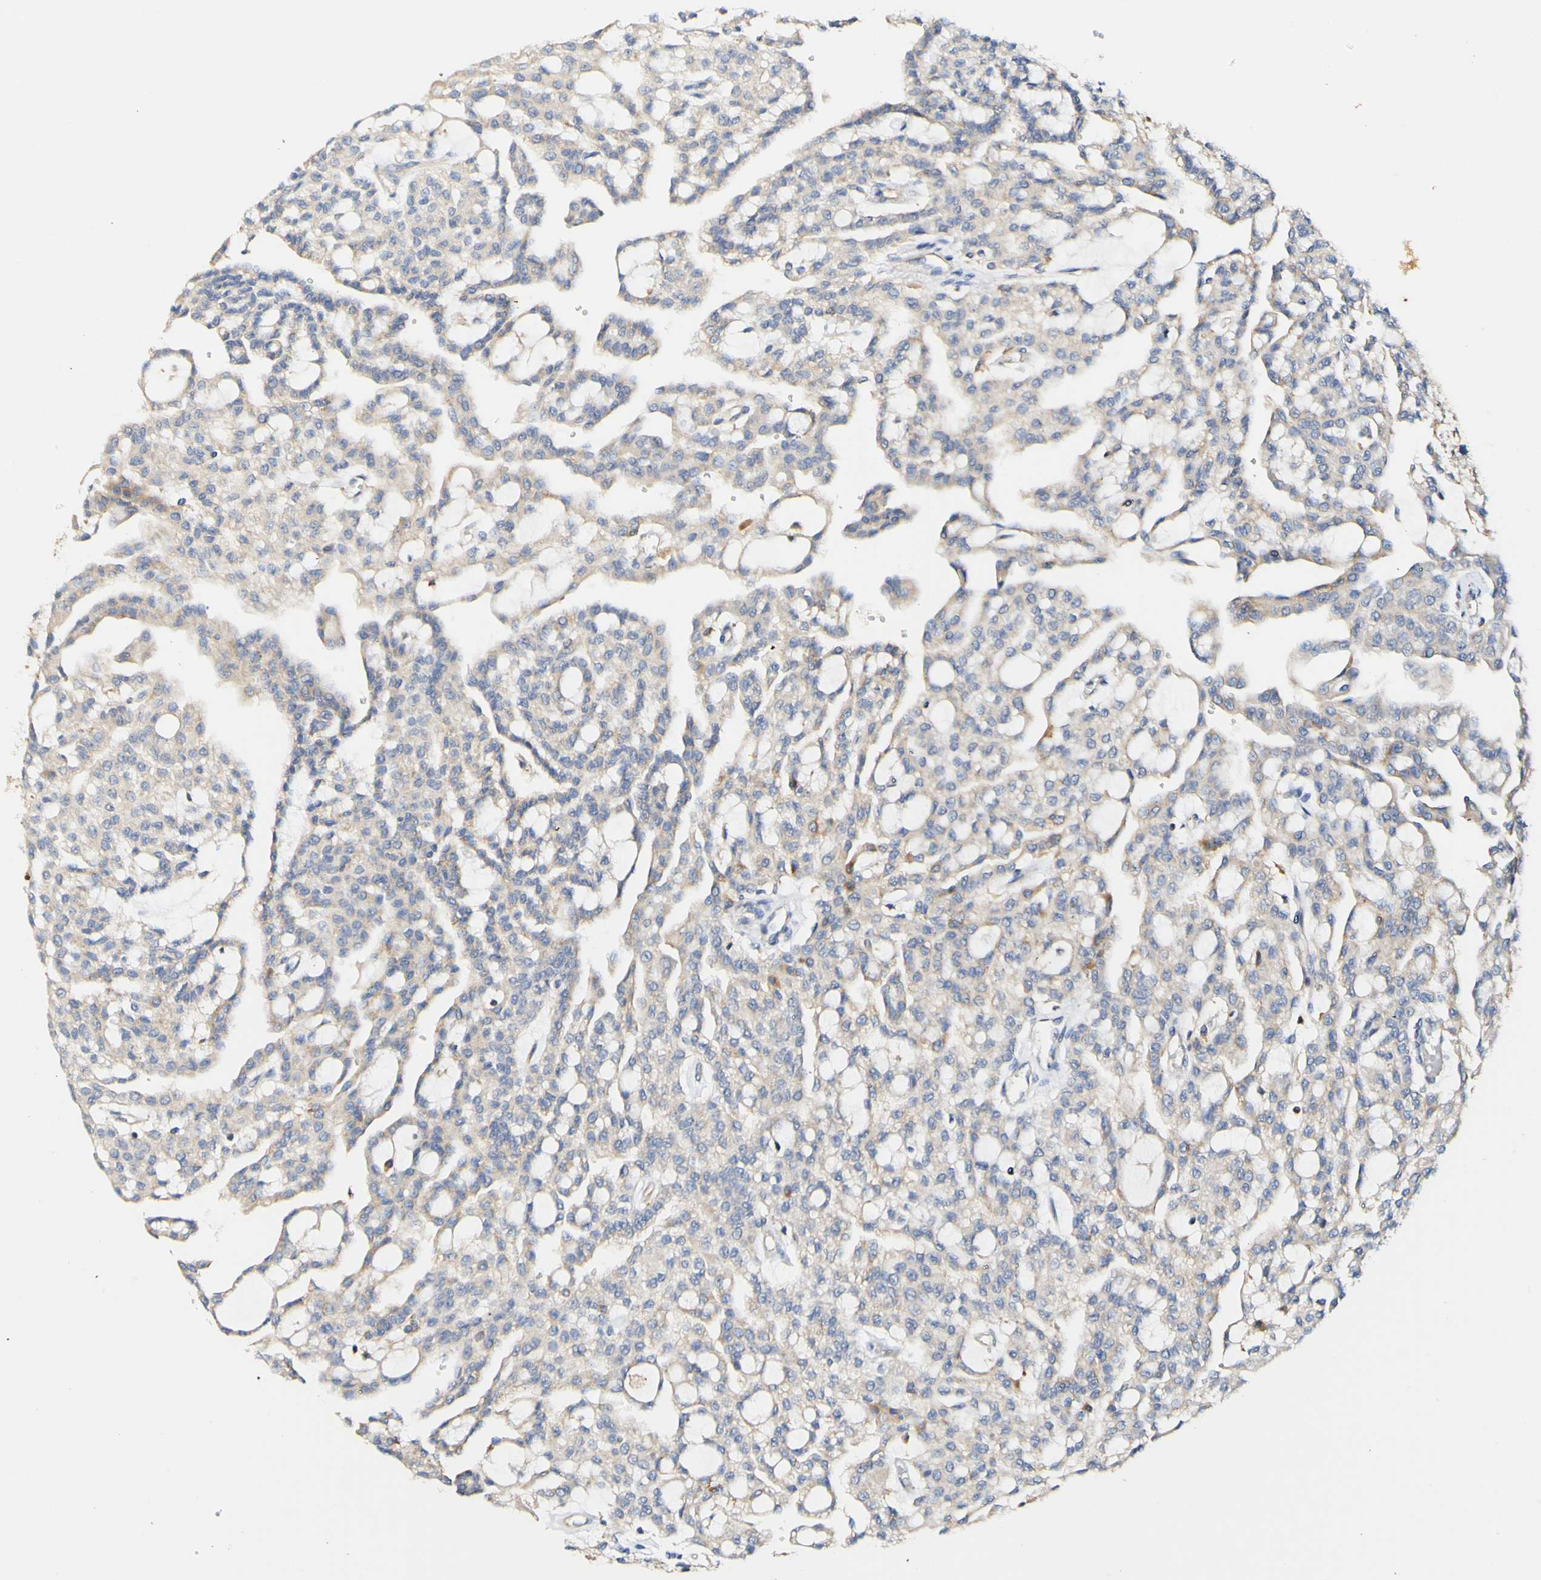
{"staining": {"intensity": "weak", "quantity": "<25%", "location": "cytoplasmic/membranous"}, "tissue": "renal cancer", "cell_type": "Tumor cells", "image_type": "cancer", "snomed": [{"axis": "morphology", "description": "Adenocarcinoma, NOS"}, {"axis": "topography", "description": "Kidney"}], "caption": "Human renal adenocarcinoma stained for a protein using immunohistochemistry (IHC) exhibits no expression in tumor cells.", "gene": "PCDH7", "patient": {"sex": "male", "age": 63}}